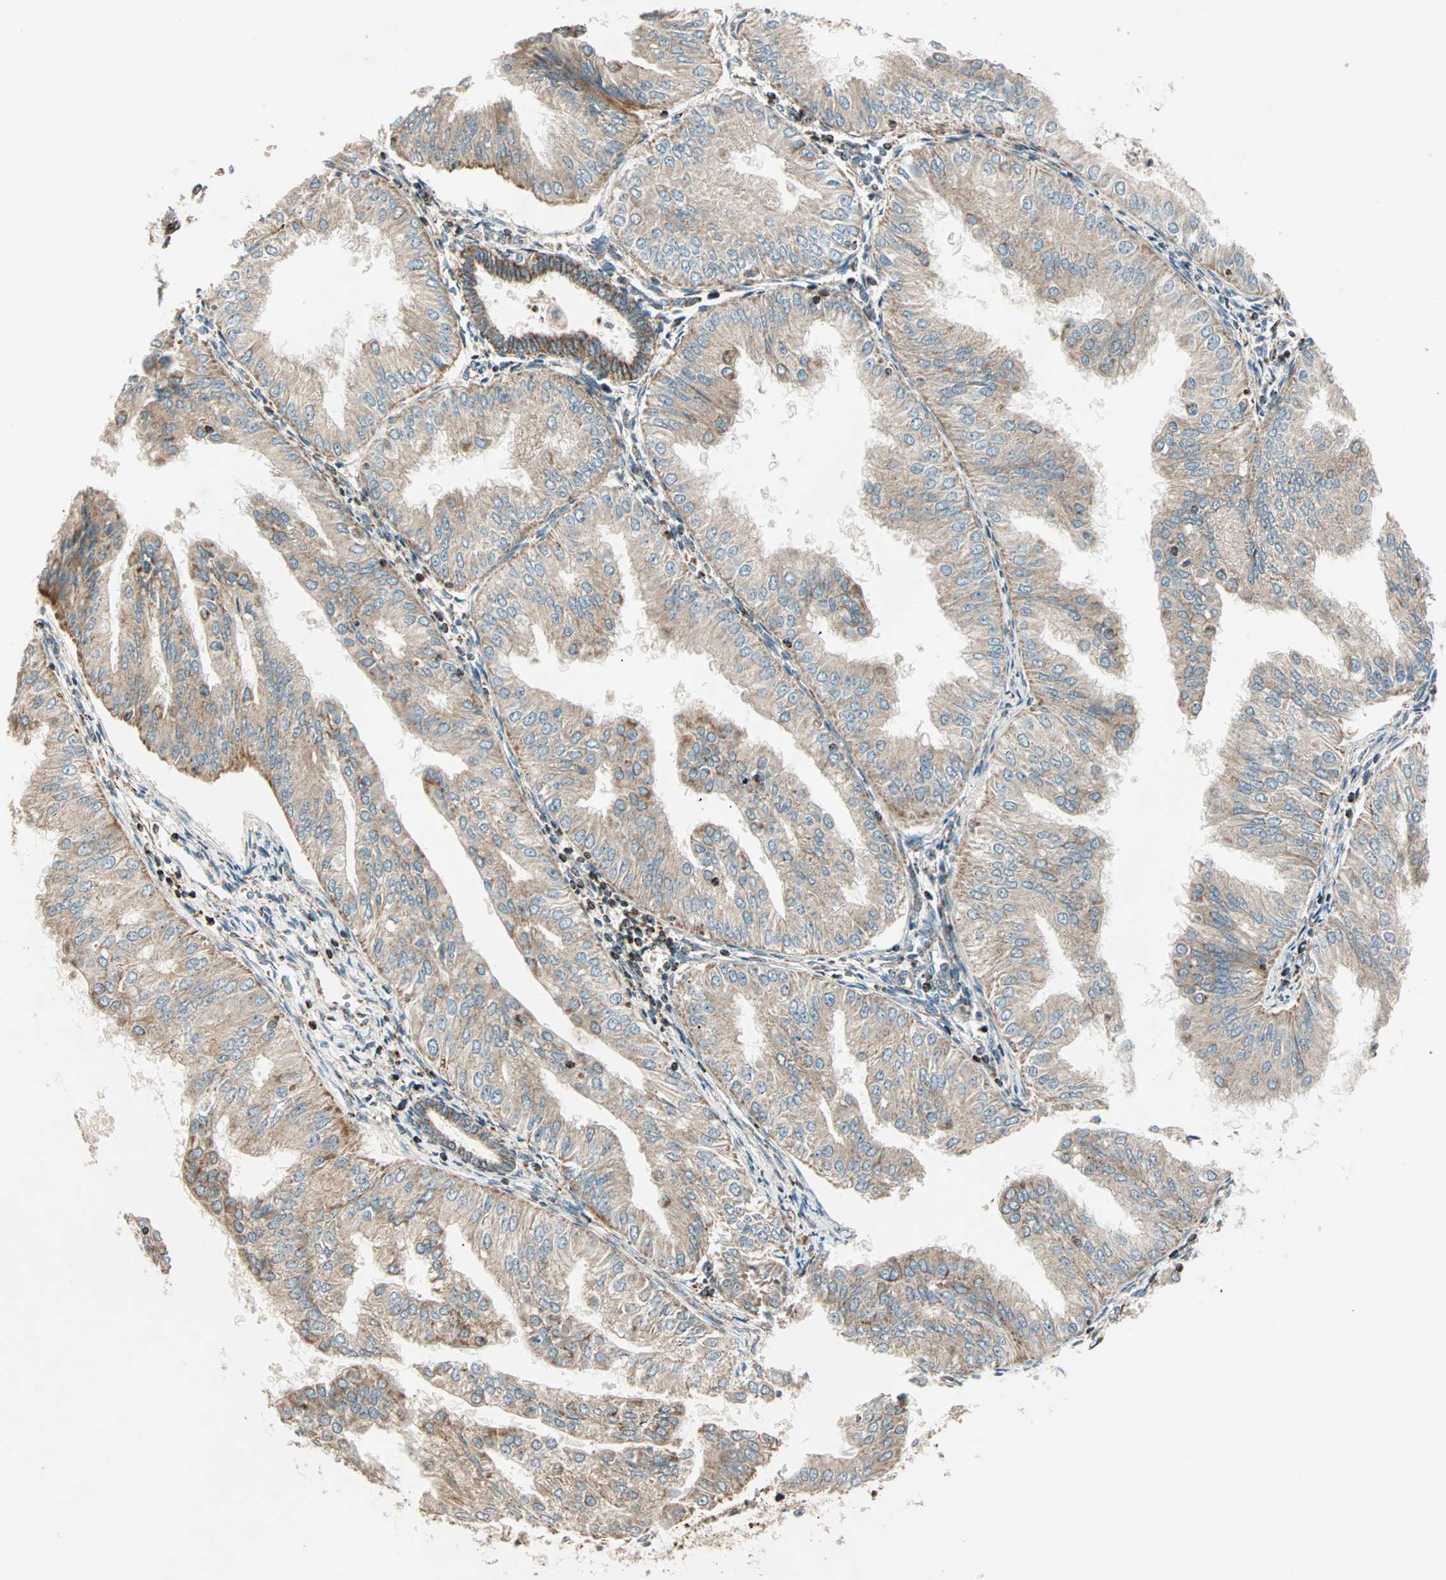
{"staining": {"intensity": "weak", "quantity": "25%-75%", "location": "cytoplasmic/membranous"}, "tissue": "endometrial cancer", "cell_type": "Tumor cells", "image_type": "cancer", "snomed": [{"axis": "morphology", "description": "Adenocarcinoma, NOS"}, {"axis": "topography", "description": "Endometrium"}], "caption": "Immunohistochemical staining of endometrial cancer shows weak cytoplasmic/membranous protein expression in about 25%-75% of tumor cells.", "gene": "SPRY4", "patient": {"sex": "female", "age": 53}}